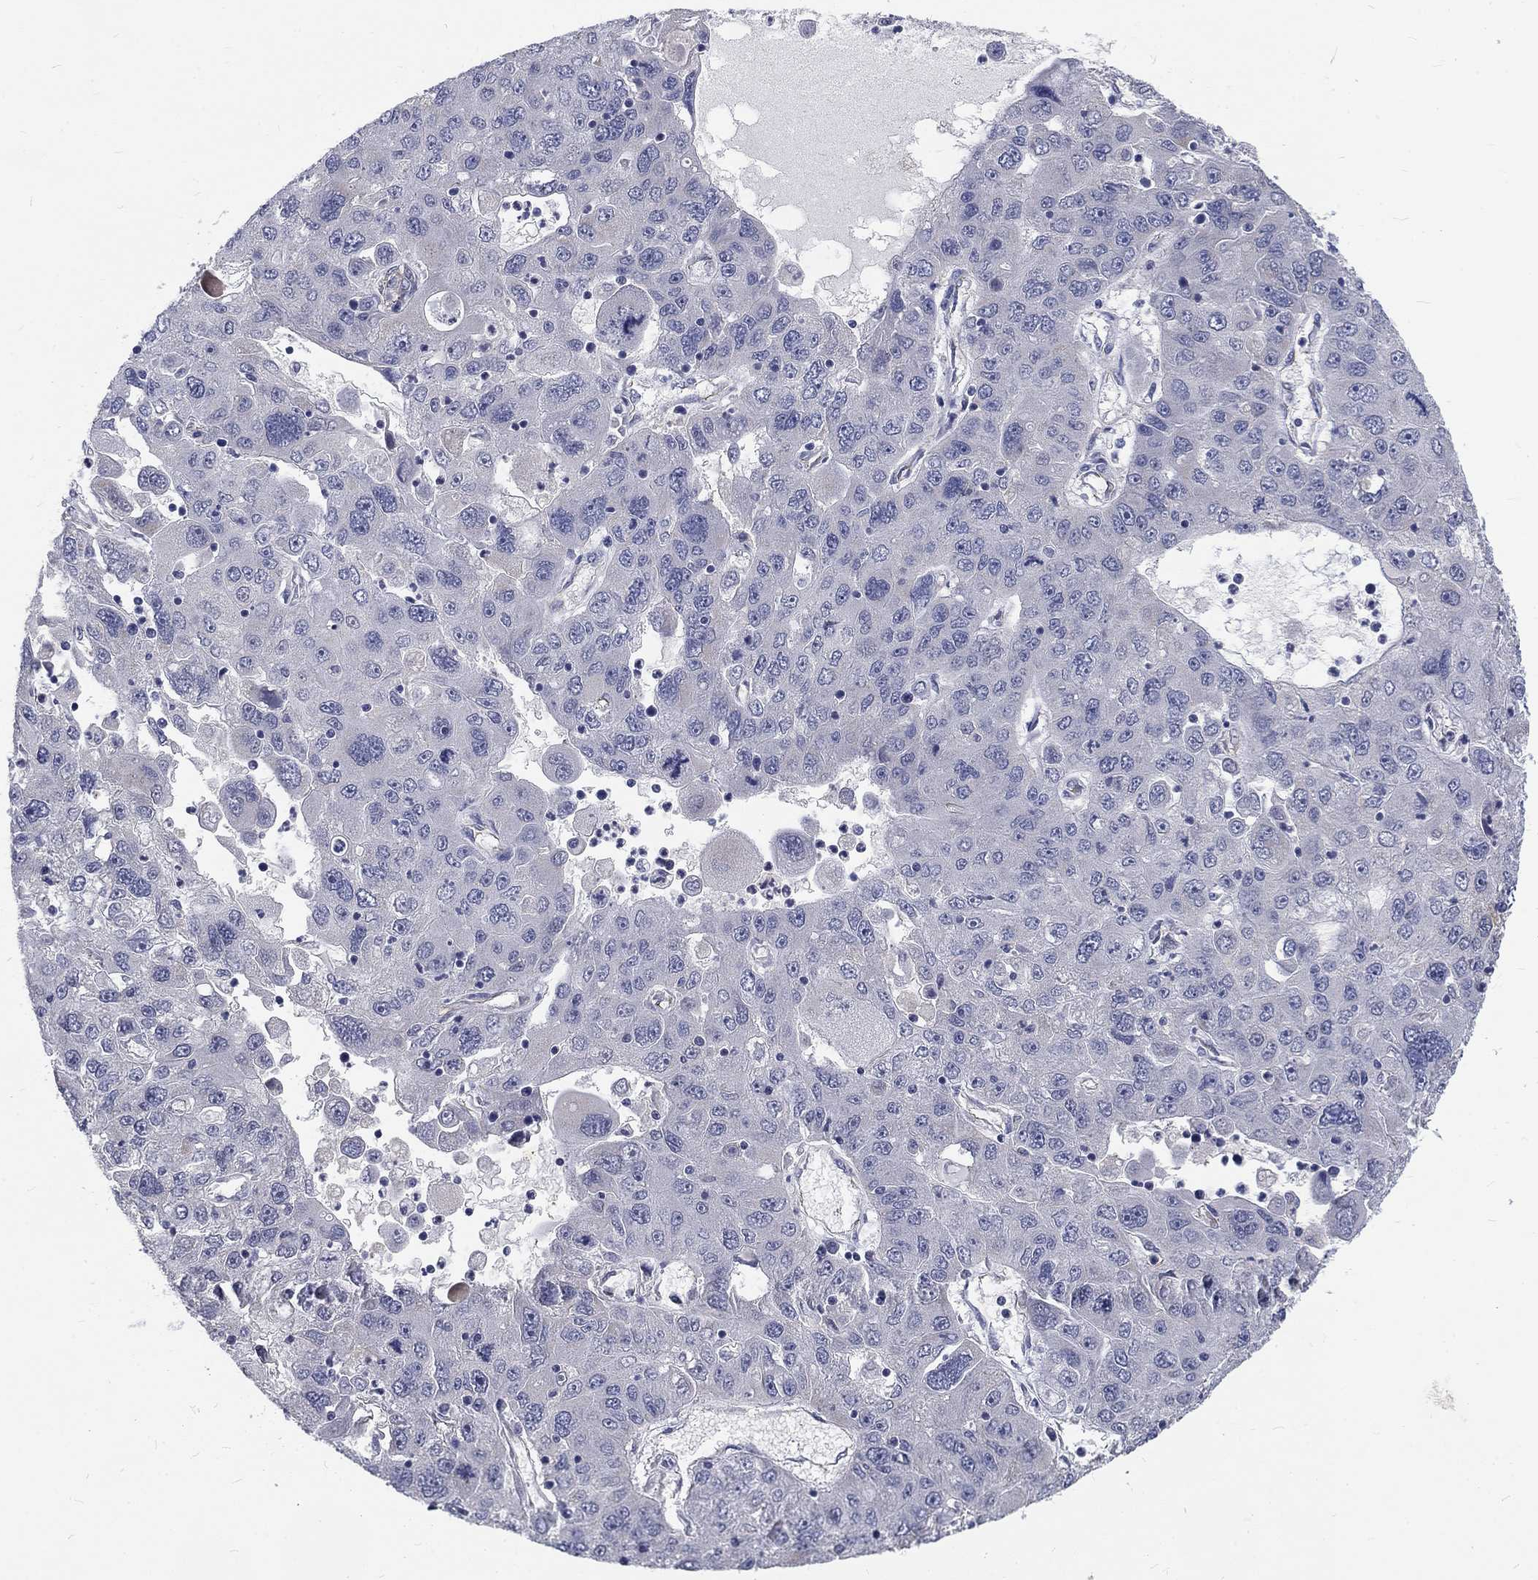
{"staining": {"intensity": "negative", "quantity": "none", "location": "none"}, "tissue": "stomach cancer", "cell_type": "Tumor cells", "image_type": "cancer", "snomed": [{"axis": "morphology", "description": "Adenocarcinoma, NOS"}, {"axis": "topography", "description": "Stomach"}], "caption": "Tumor cells are negative for protein expression in human adenocarcinoma (stomach). (DAB (3,3'-diaminobenzidine) immunohistochemistry (IHC) visualized using brightfield microscopy, high magnification).", "gene": "PHKA1", "patient": {"sex": "male", "age": 56}}